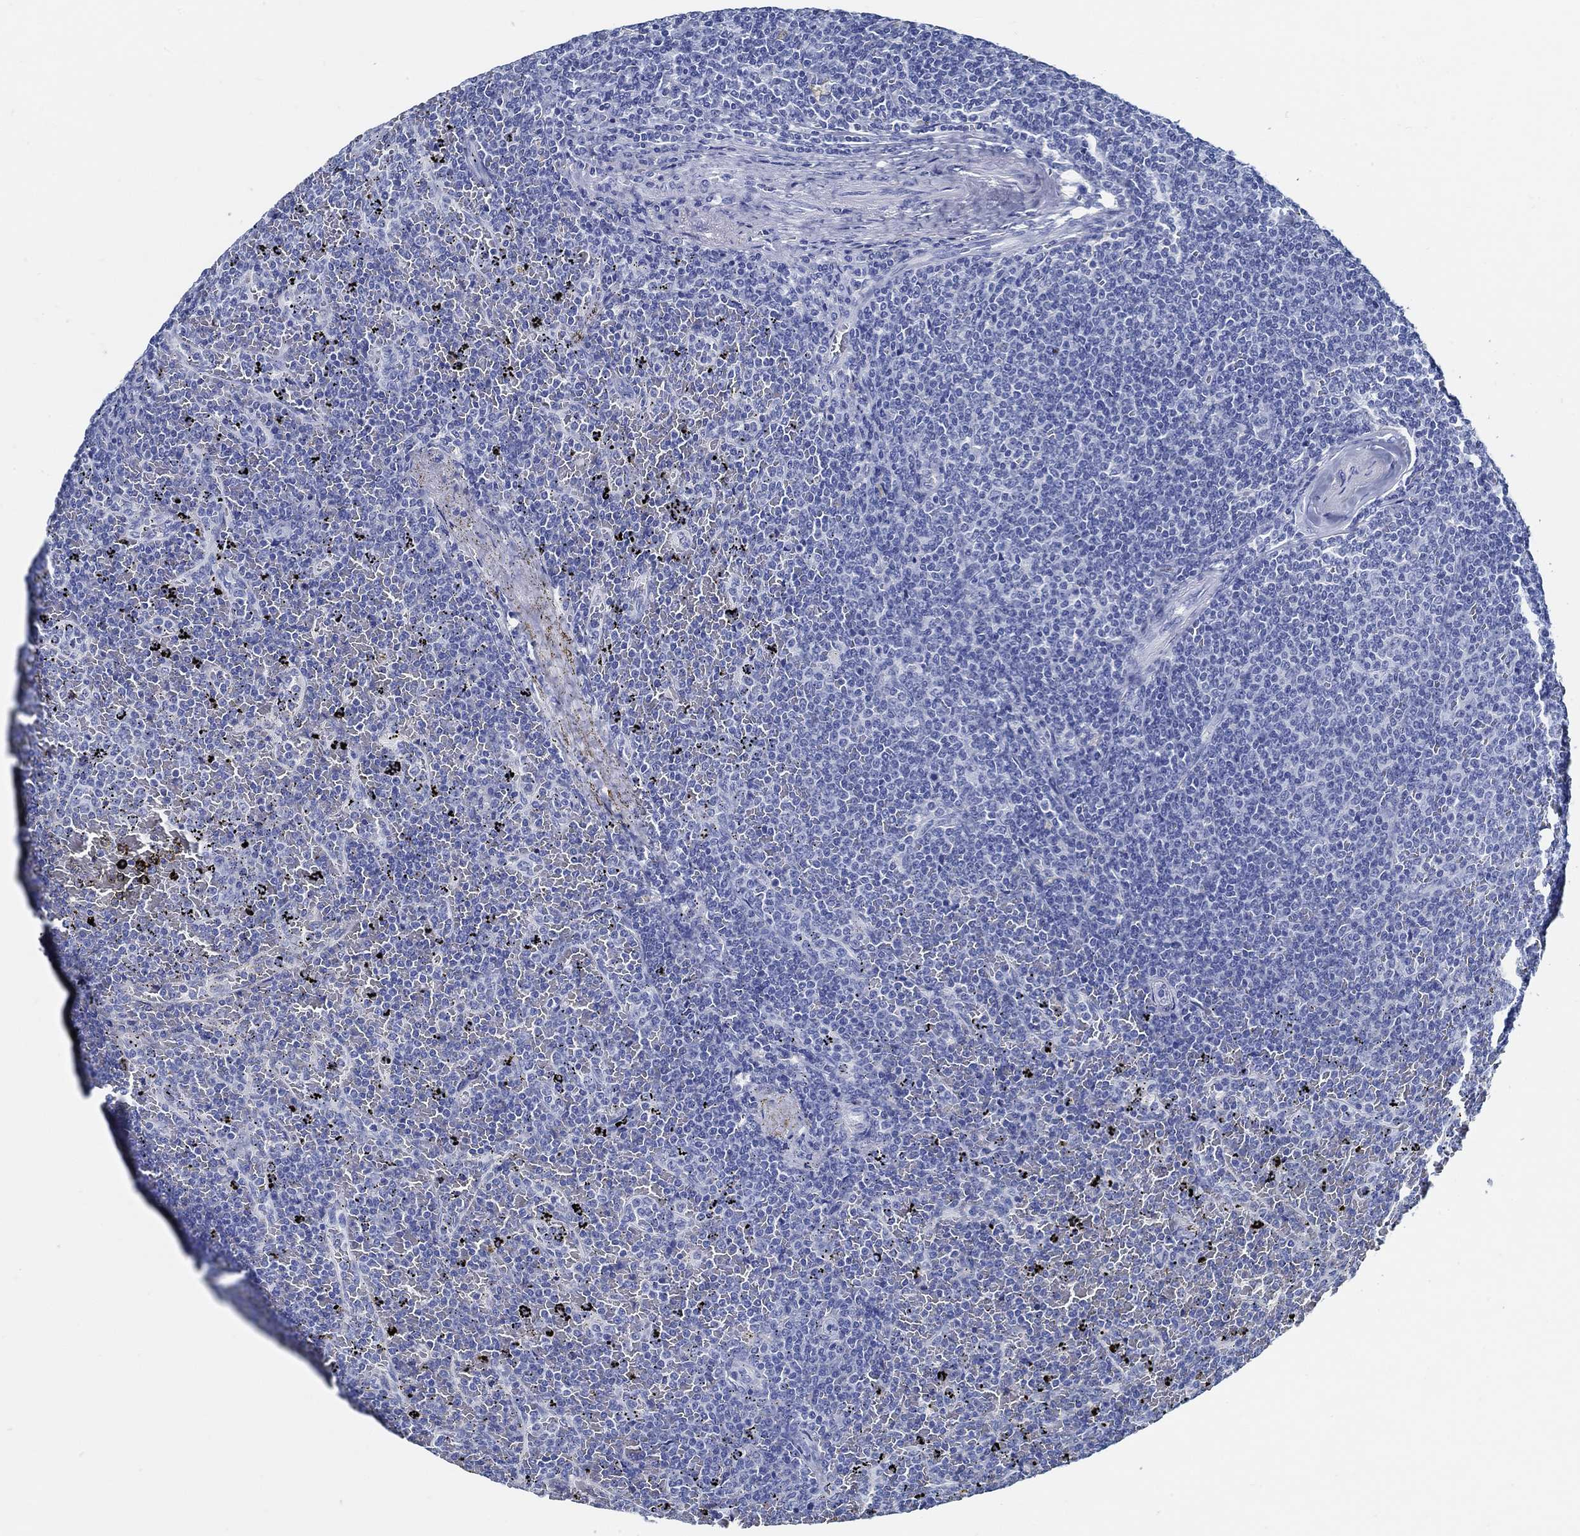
{"staining": {"intensity": "negative", "quantity": "none", "location": "none"}, "tissue": "lymphoma", "cell_type": "Tumor cells", "image_type": "cancer", "snomed": [{"axis": "morphology", "description": "Malignant lymphoma, non-Hodgkin's type, Low grade"}, {"axis": "topography", "description": "Spleen"}], "caption": "This is an immunohistochemistry histopathology image of low-grade malignant lymphoma, non-Hodgkin's type. There is no staining in tumor cells.", "gene": "SLC45A1", "patient": {"sex": "female", "age": 77}}